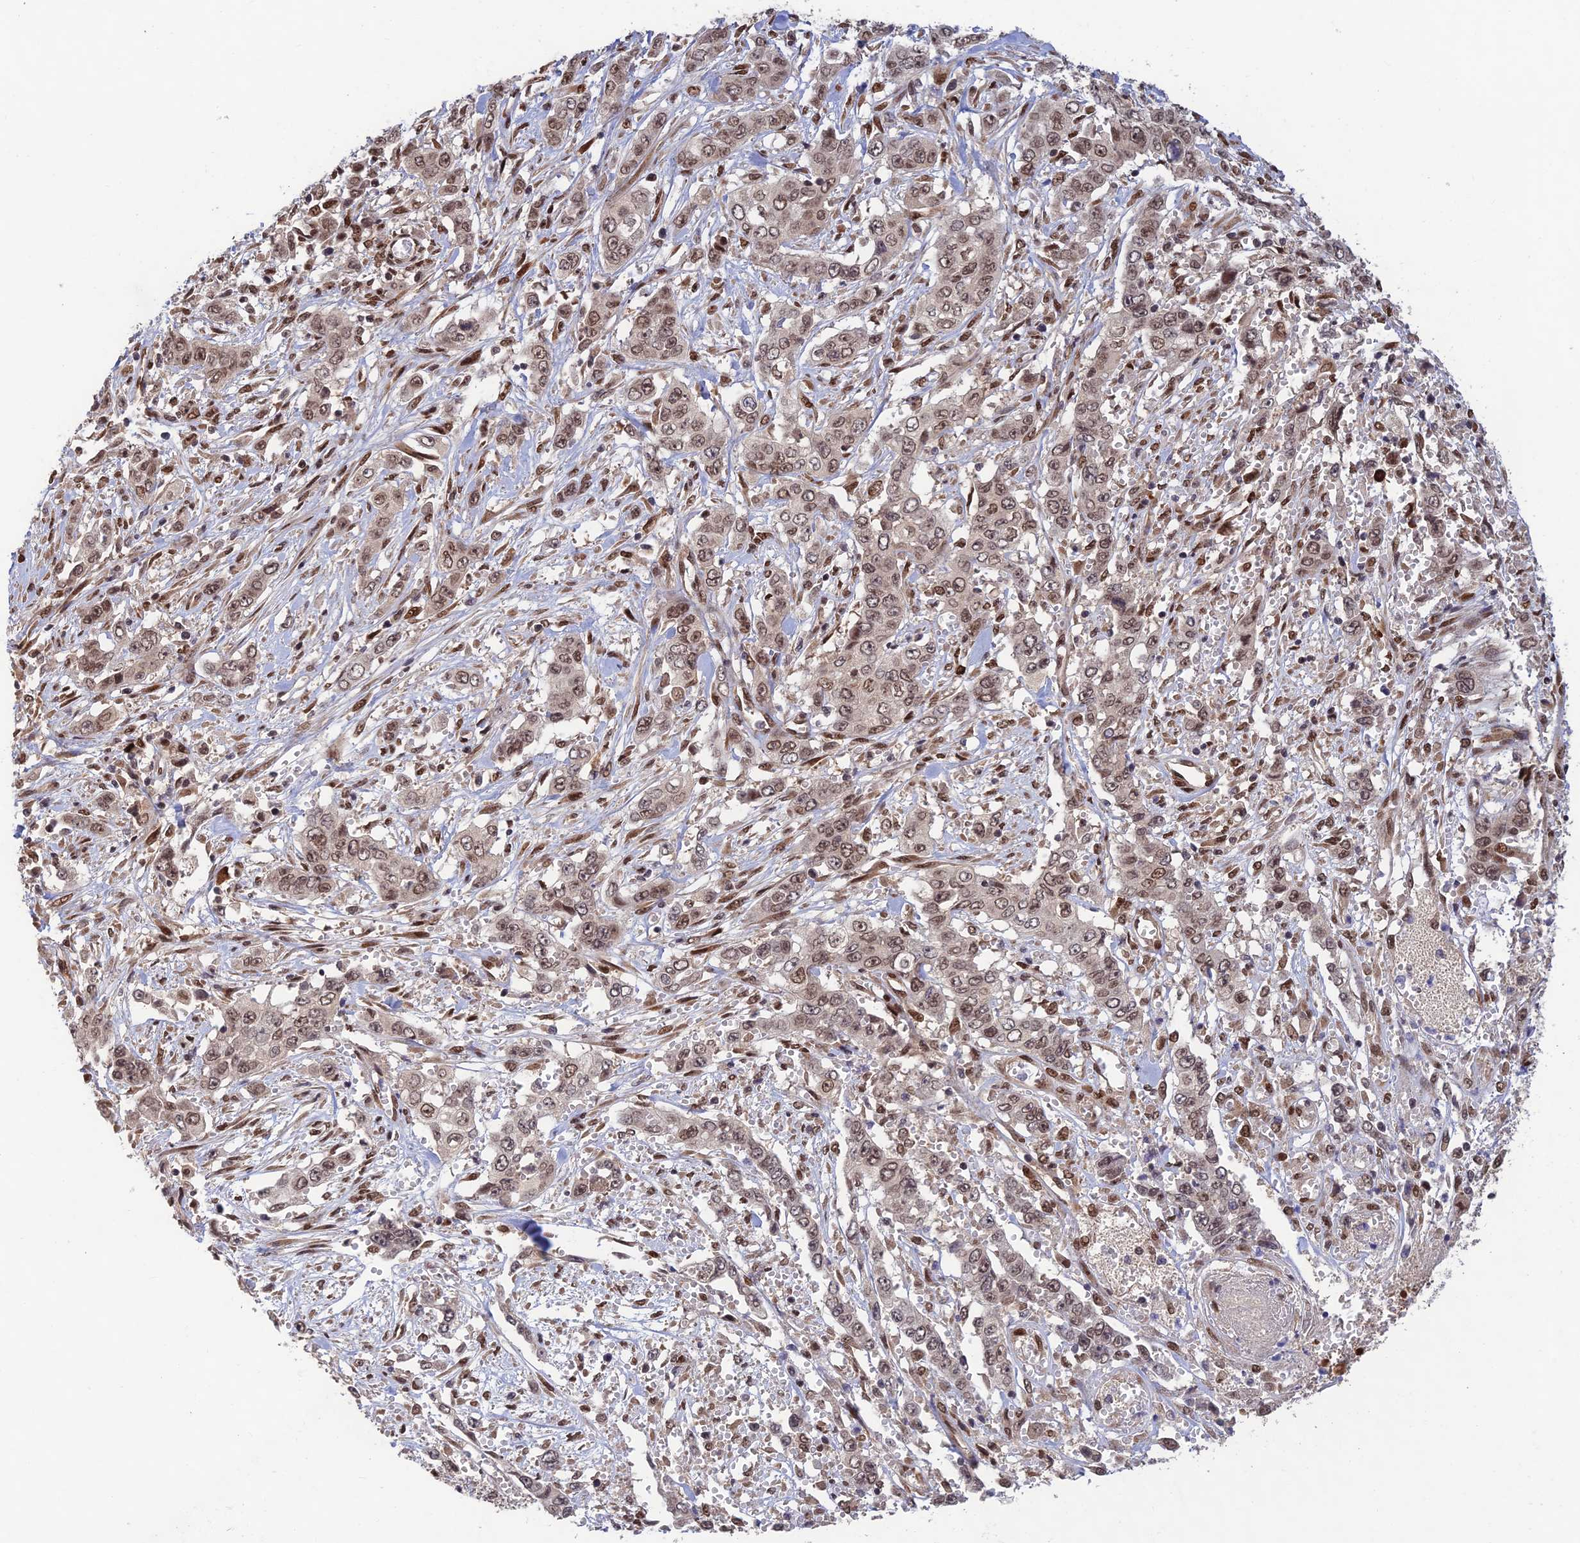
{"staining": {"intensity": "moderate", "quantity": ">75%", "location": "nuclear"}, "tissue": "stomach cancer", "cell_type": "Tumor cells", "image_type": "cancer", "snomed": [{"axis": "morphology", "description": "Normal tissue, NOS"}, {"axis": "morphology", "description": "Adenocarcinoma, NOS"}, {"axis": "topography", "description": "Stomach"}], "caption": "High-power microscopy captured an immunohistochemistry micrograph of stomach cancer (adenocarcinoma), revealing moderate nuclear staining in about >75% of tumor cells.", "gene": "ZNF565", "patient": {"sex": "female", "age": 64}}